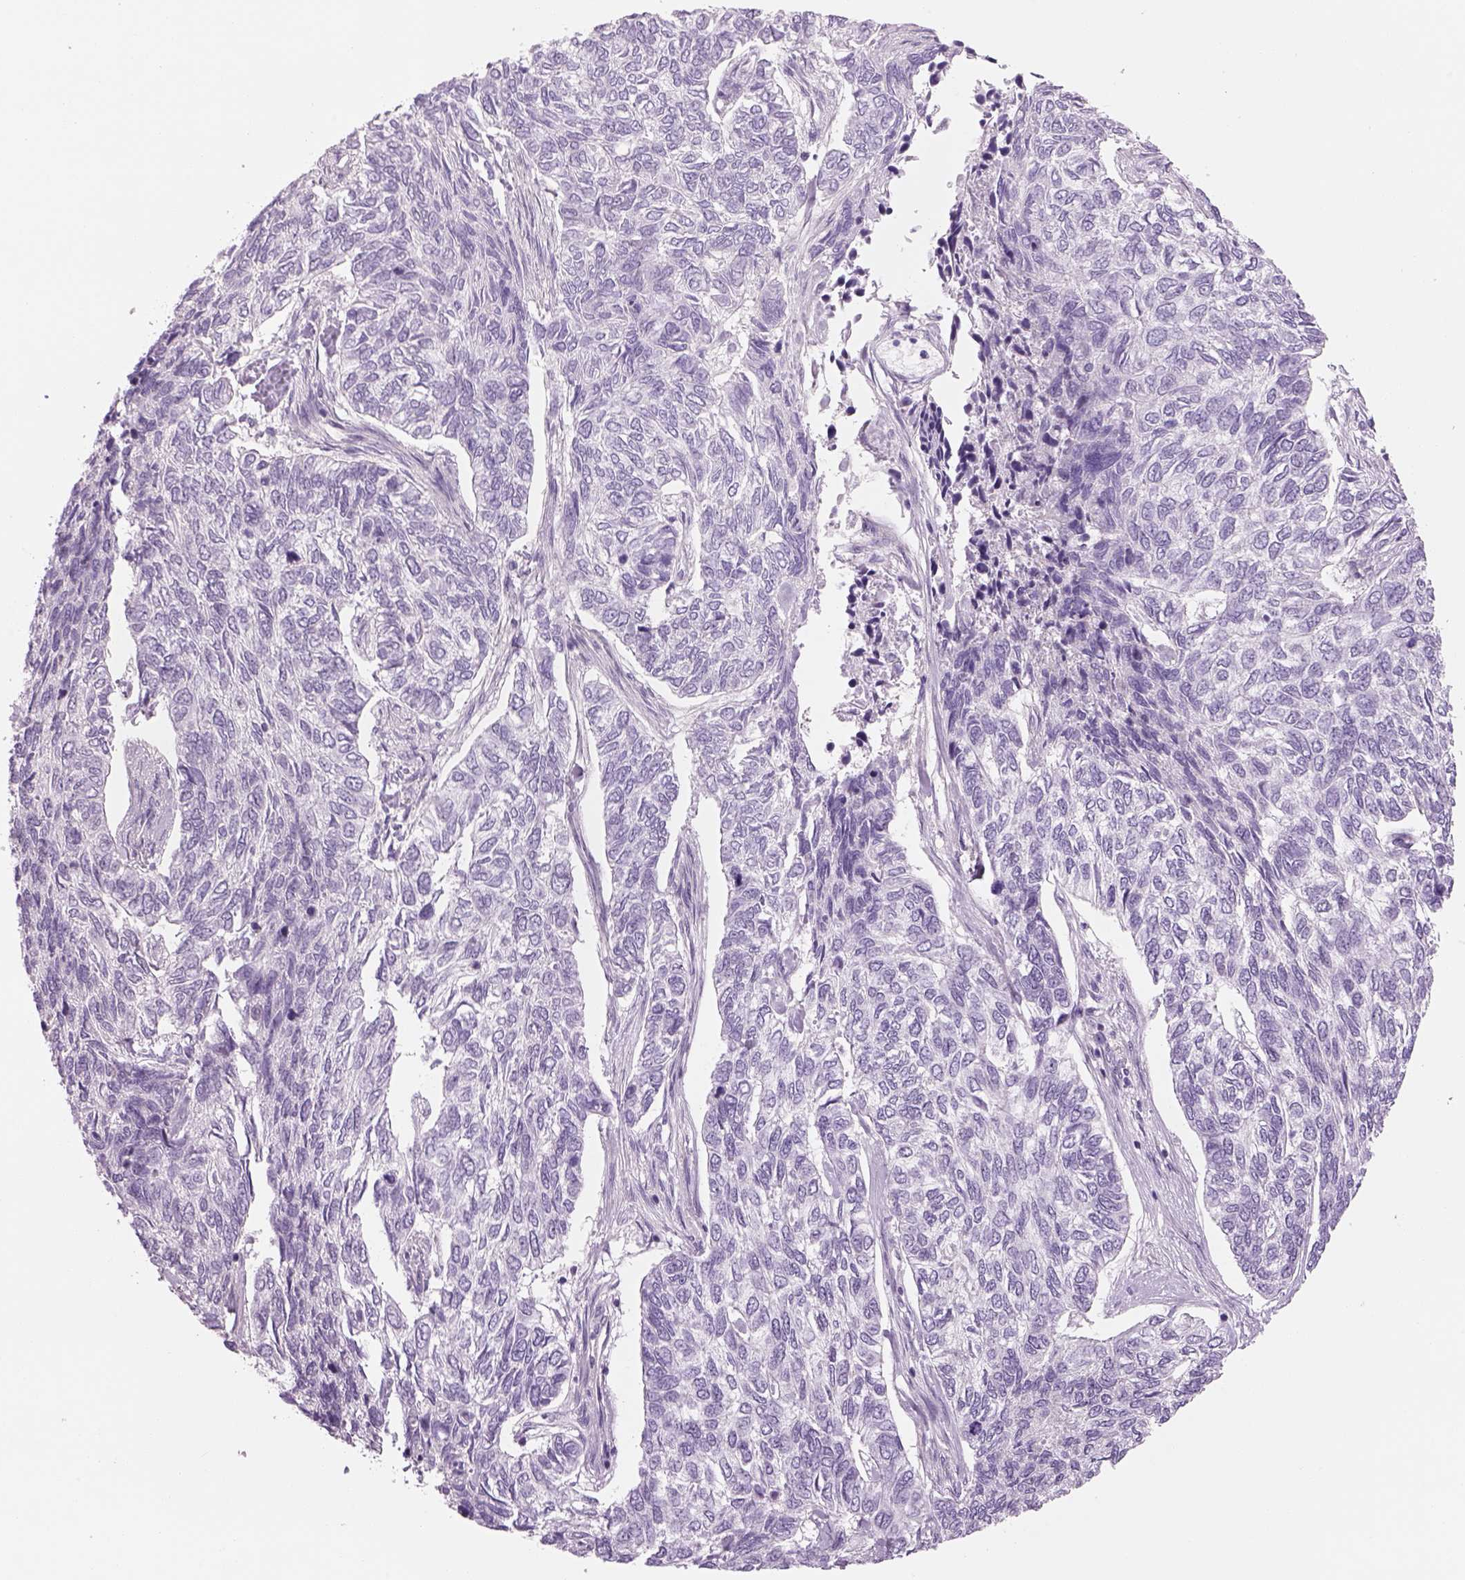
{"staining": {"intensity": "negative", "quantity": "none", "location": "none"}, "tissue": "skin cancer", "cell_type": "Tumor cells", "image_type": "cancer", "snomed": [{"axis": "morphology", "description": "Basal cell carcinoma"}, {"axis": "topography", "description": "Skin"}], "caption": "The micrograph demonstrates no significant staining in tumor cells of skin cancer.", "gene": "MDH1B", "patient": {"sex": "female", "age": 65}}